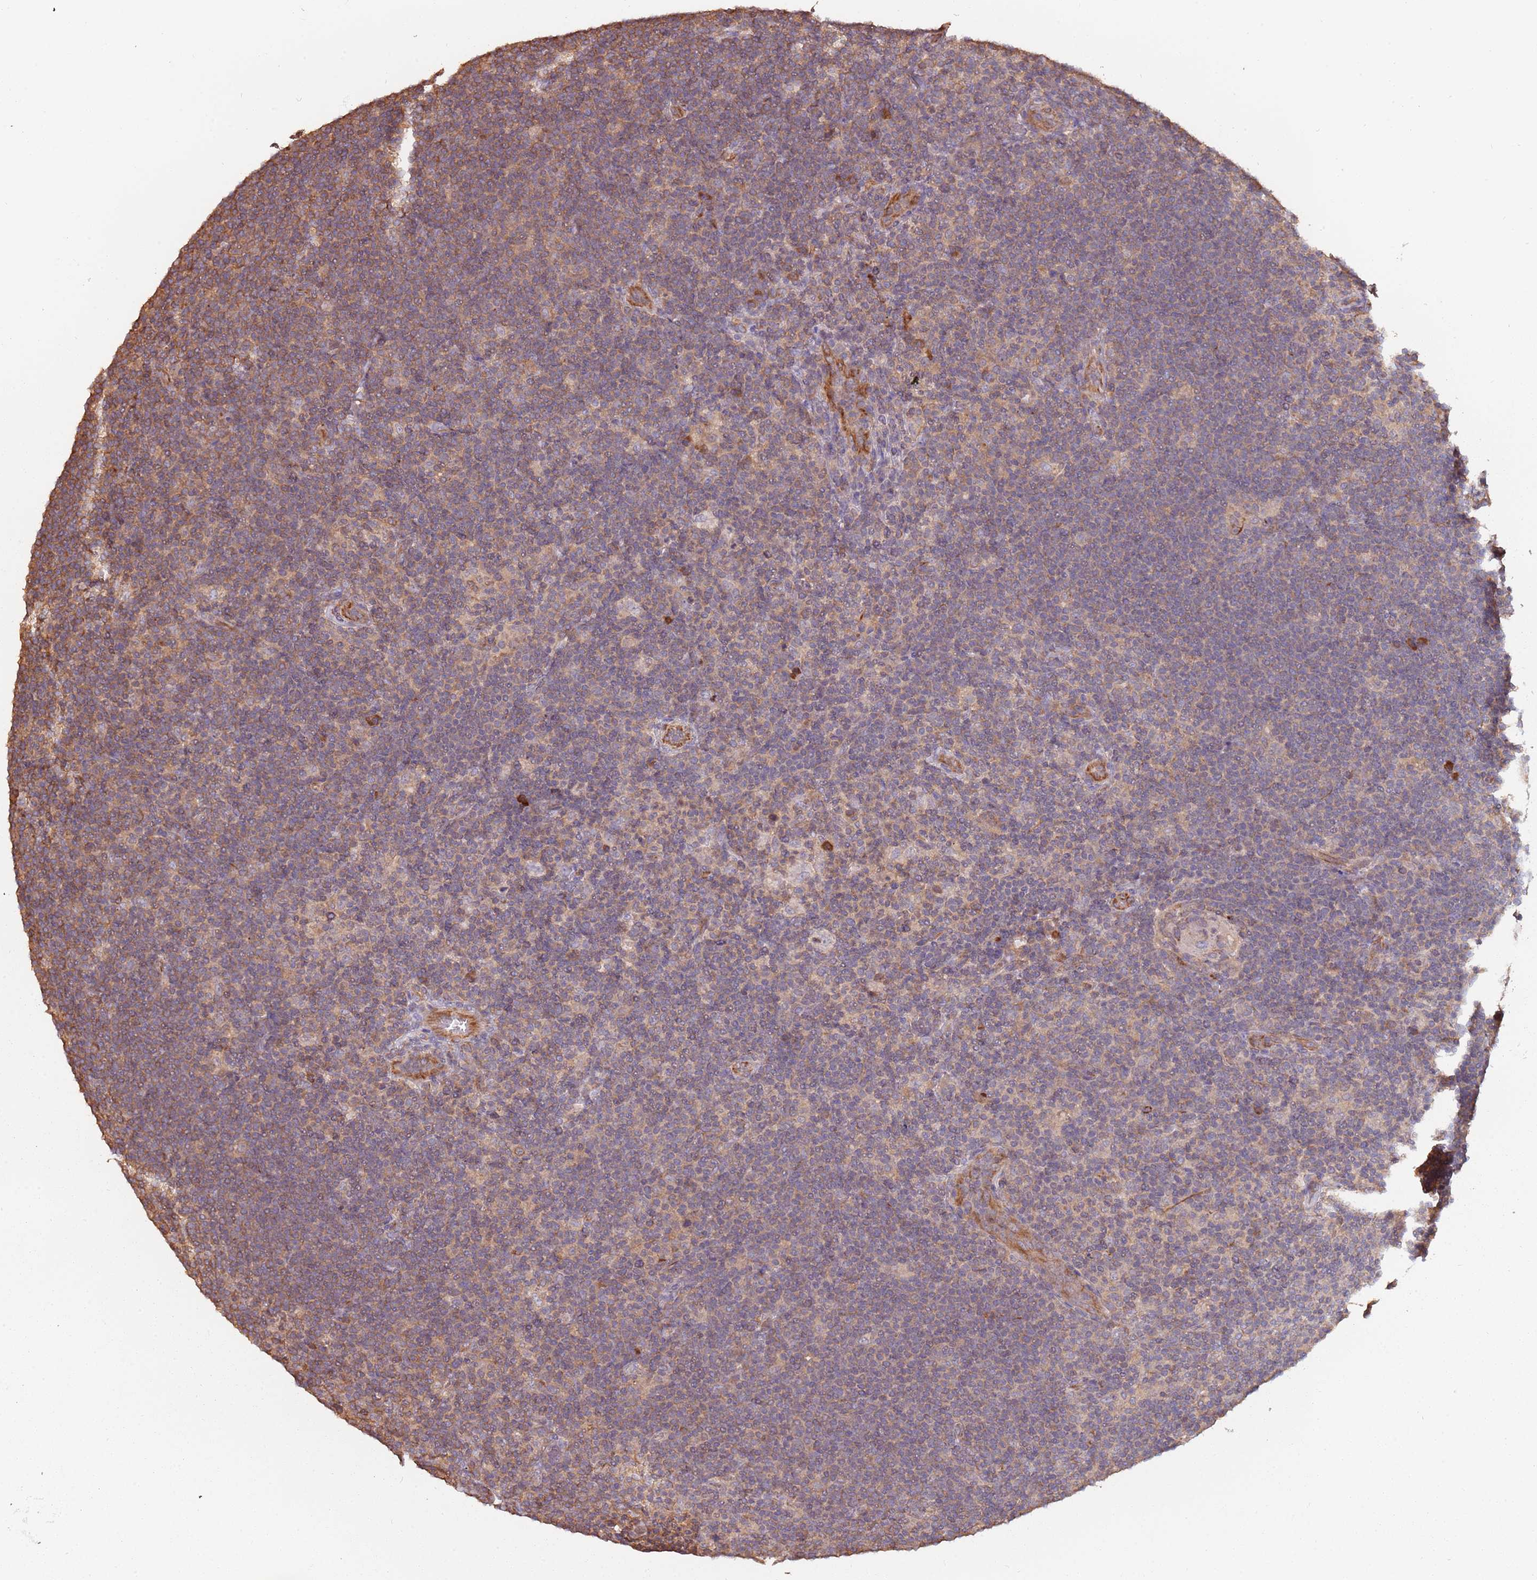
{"staining": {"intensity": "negative", "quantity": "none", "location": "none"}, "tissue": "lymphoma", "cell_type": "Tumor cells", "image_type": "cancer", "snomed": [{"axis": "morphology", "description": "Hodgkin's disease, NOS"}, {"axis": "topography", "description": "Lymph node"}], "caption": "Tumor cells are negative for protein expression in human Hodgkin's disease.", "gene": "COG4", "patient": {"sex": "female", "age": 57}}